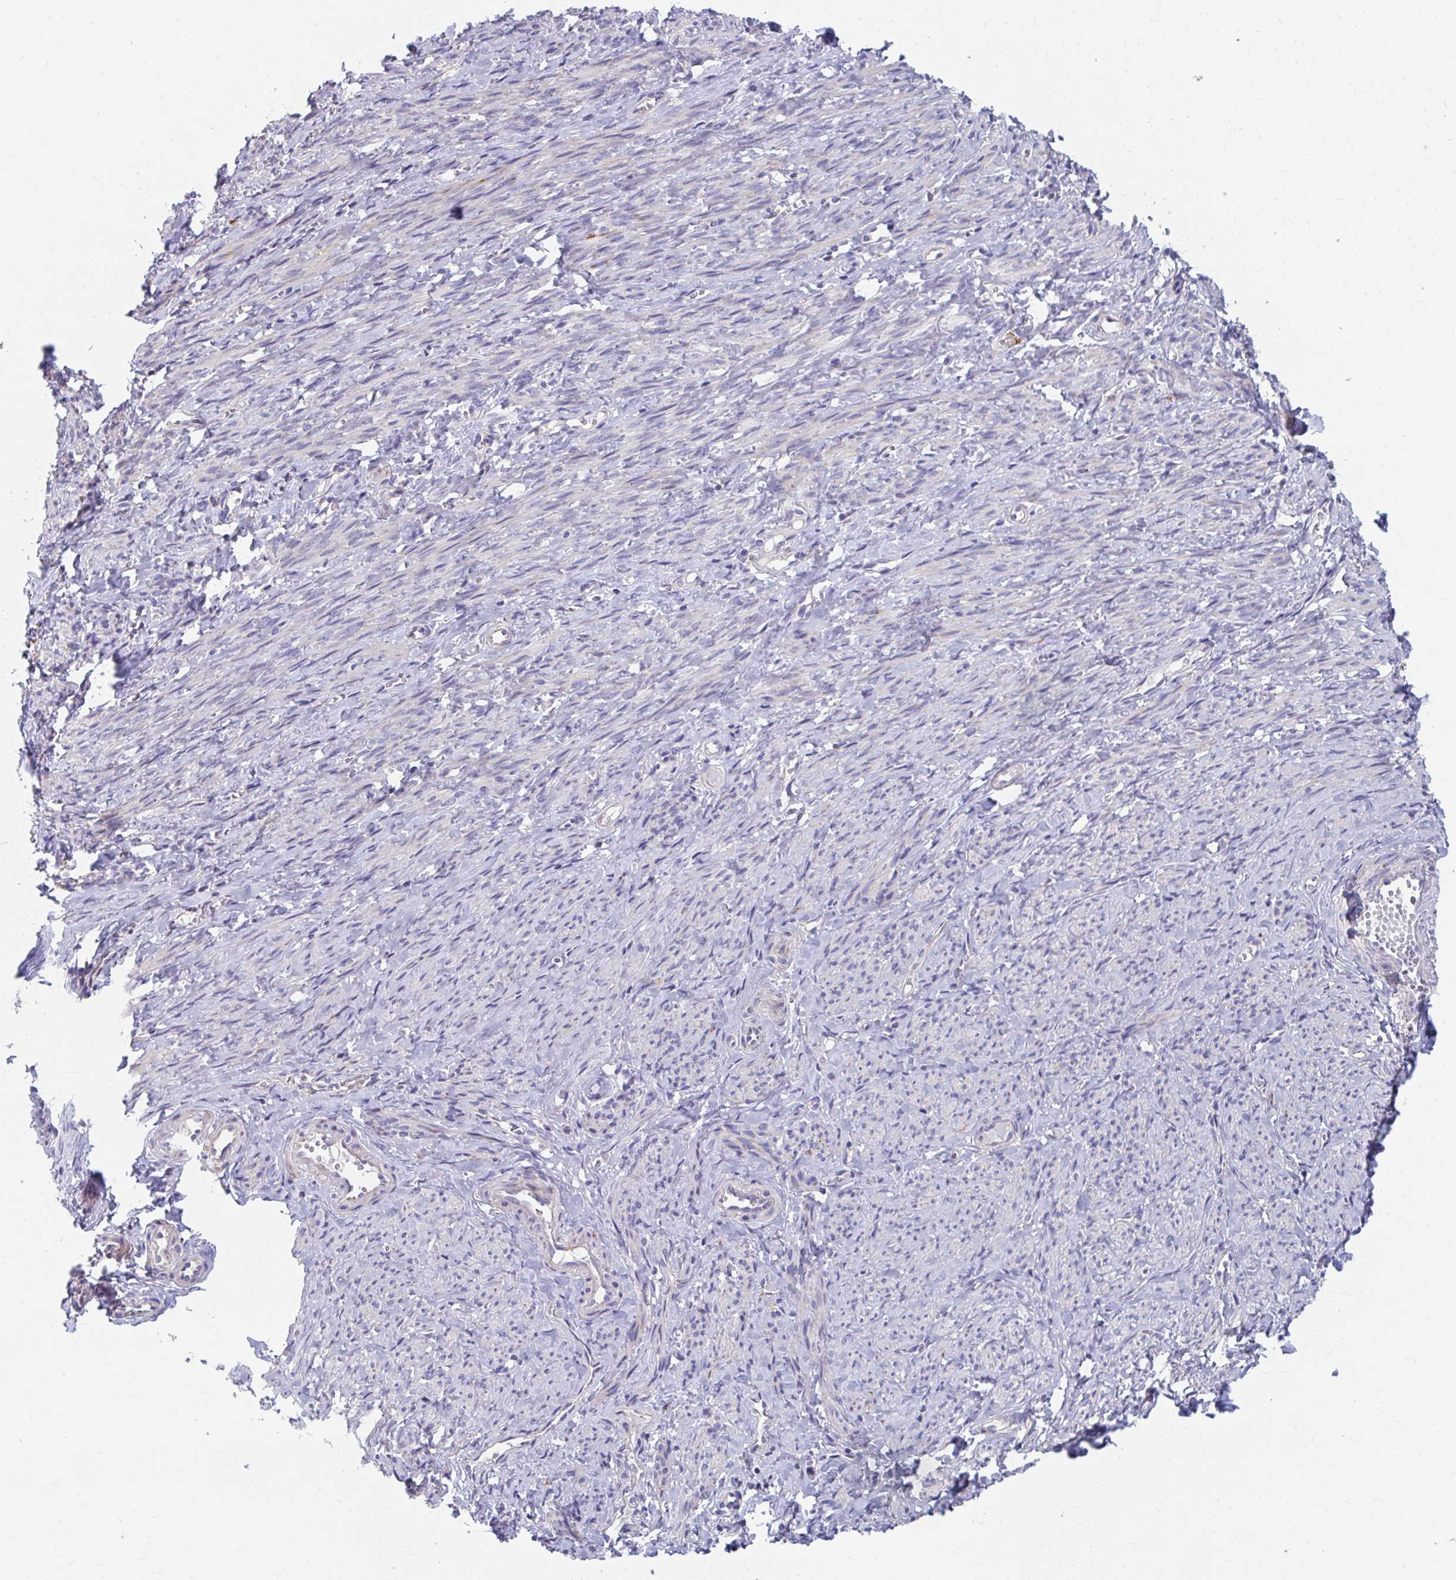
{"staining": {"intensity": "moderate", "quantity": "<25%", "location": "cytoplasmic/membranous"}, "tissue": "smooth muscle", "cell_type": "Smooth muscle cells", "image_type": "normal", "snomed": [{"axis": "morphology", "description": "Normal tissue, NOS"}, {"axis": "topography", "description": "Smooth muscle"}], "caption": "The immunohistochemical stain labels moderate cytoplasmic/membranous expression in smooth muscle cells of normal smooth muscle.", "gene": "RCC1L", "patient": {"sex": "female", "age": 65}}